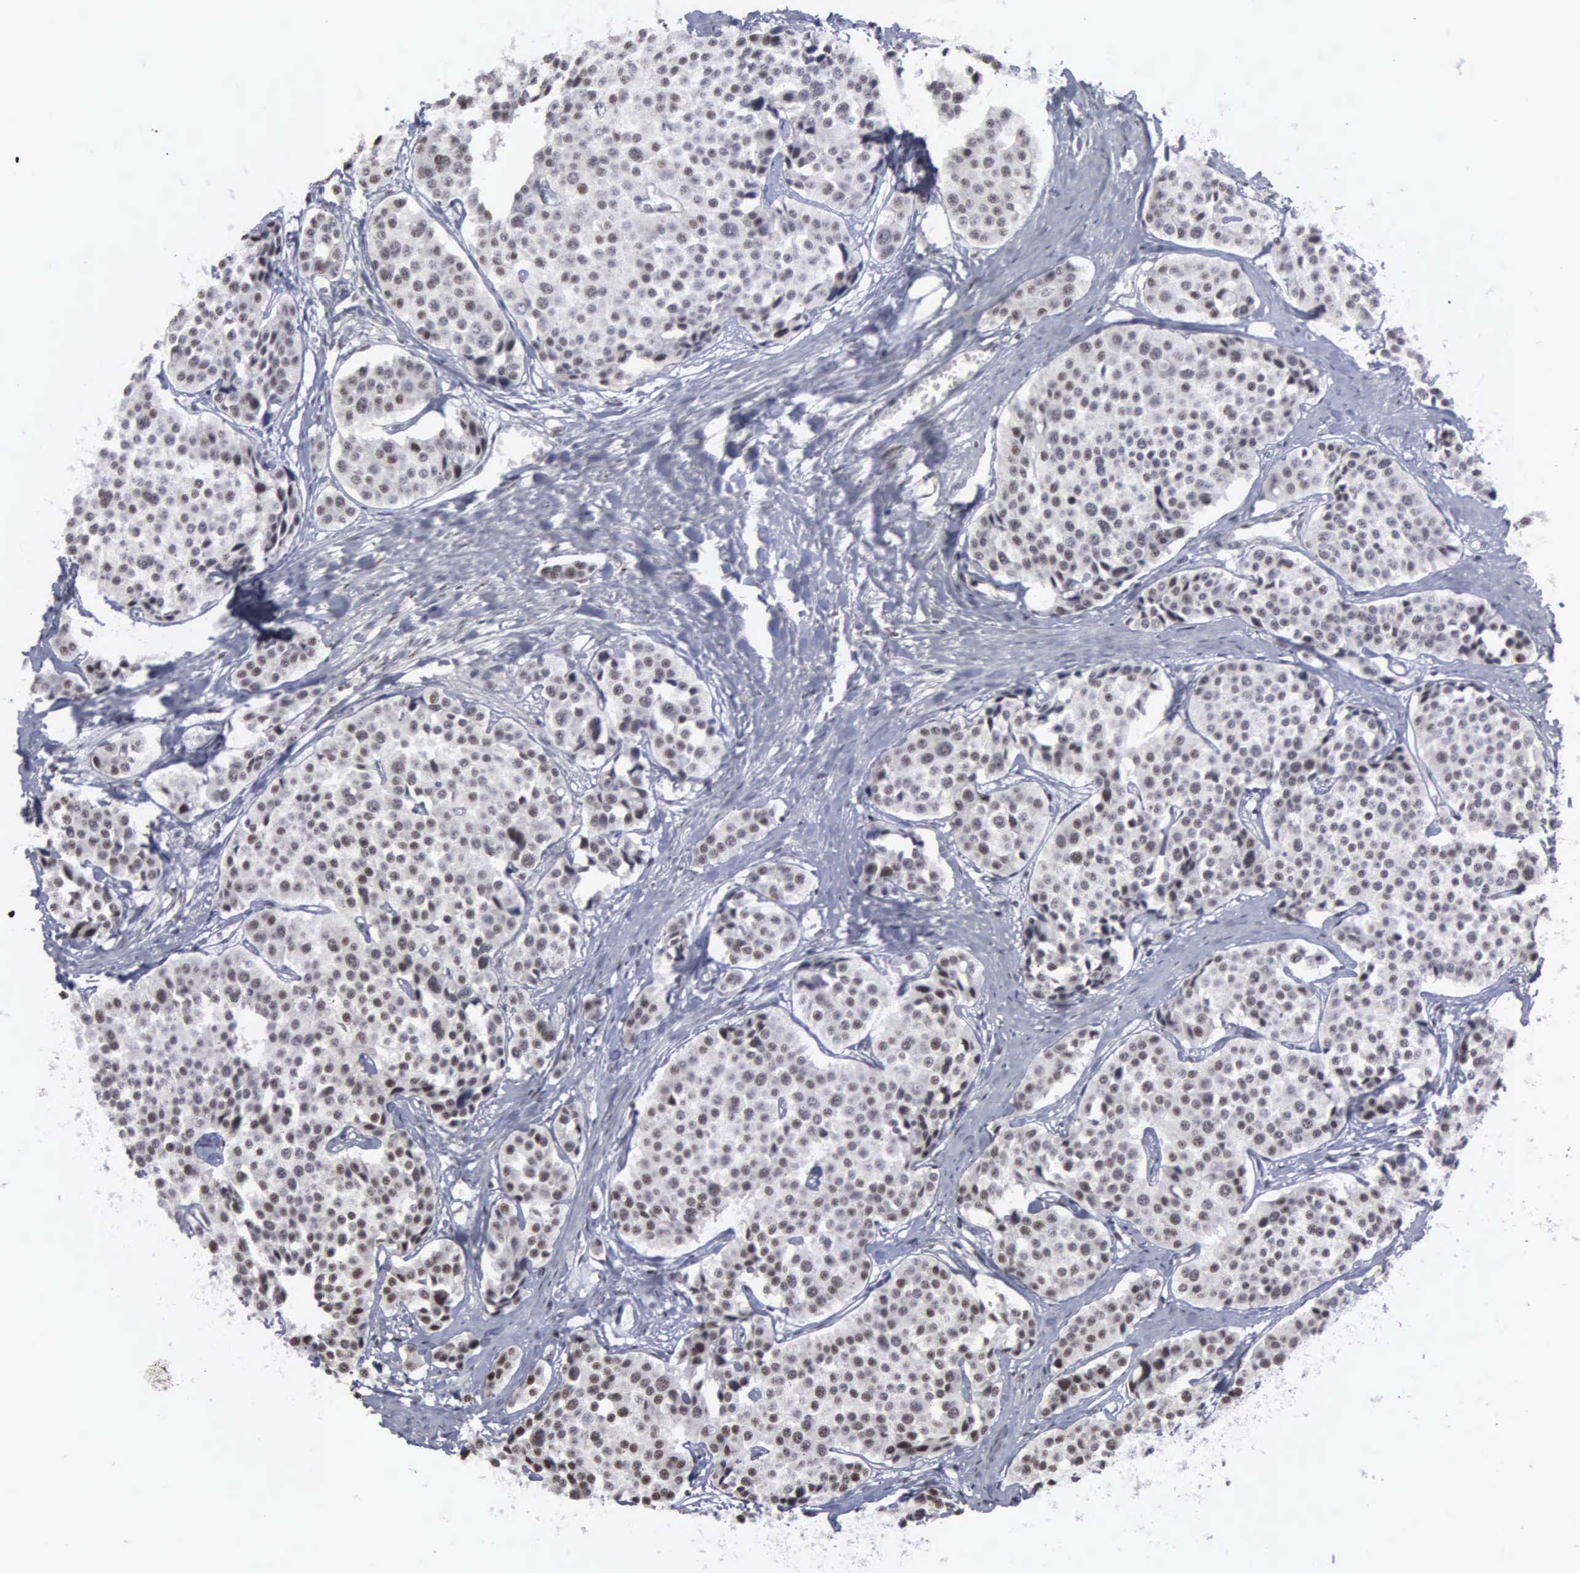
{"staining": {"intensity": "weak", "quantity": "25%-75%", "location": "nuclear"}, "tissue": "carcinoid", "cell_type": "Tumor cells", "image_type": "cancer", "snomed": [{"axis": "morphology", "description": "Carcinoid, malignant, NOS"}, {"axis": "topography", "description": "Small intestine"}], "caption": "A high-resolution micrograph shows IHC staining of malignant carcinoid, which reveals weak nuclear positivity in approximately 25%-75% of tumor cells.", "gene": "KIAA0586", "patient": {"sex": "male", "age": 60}}